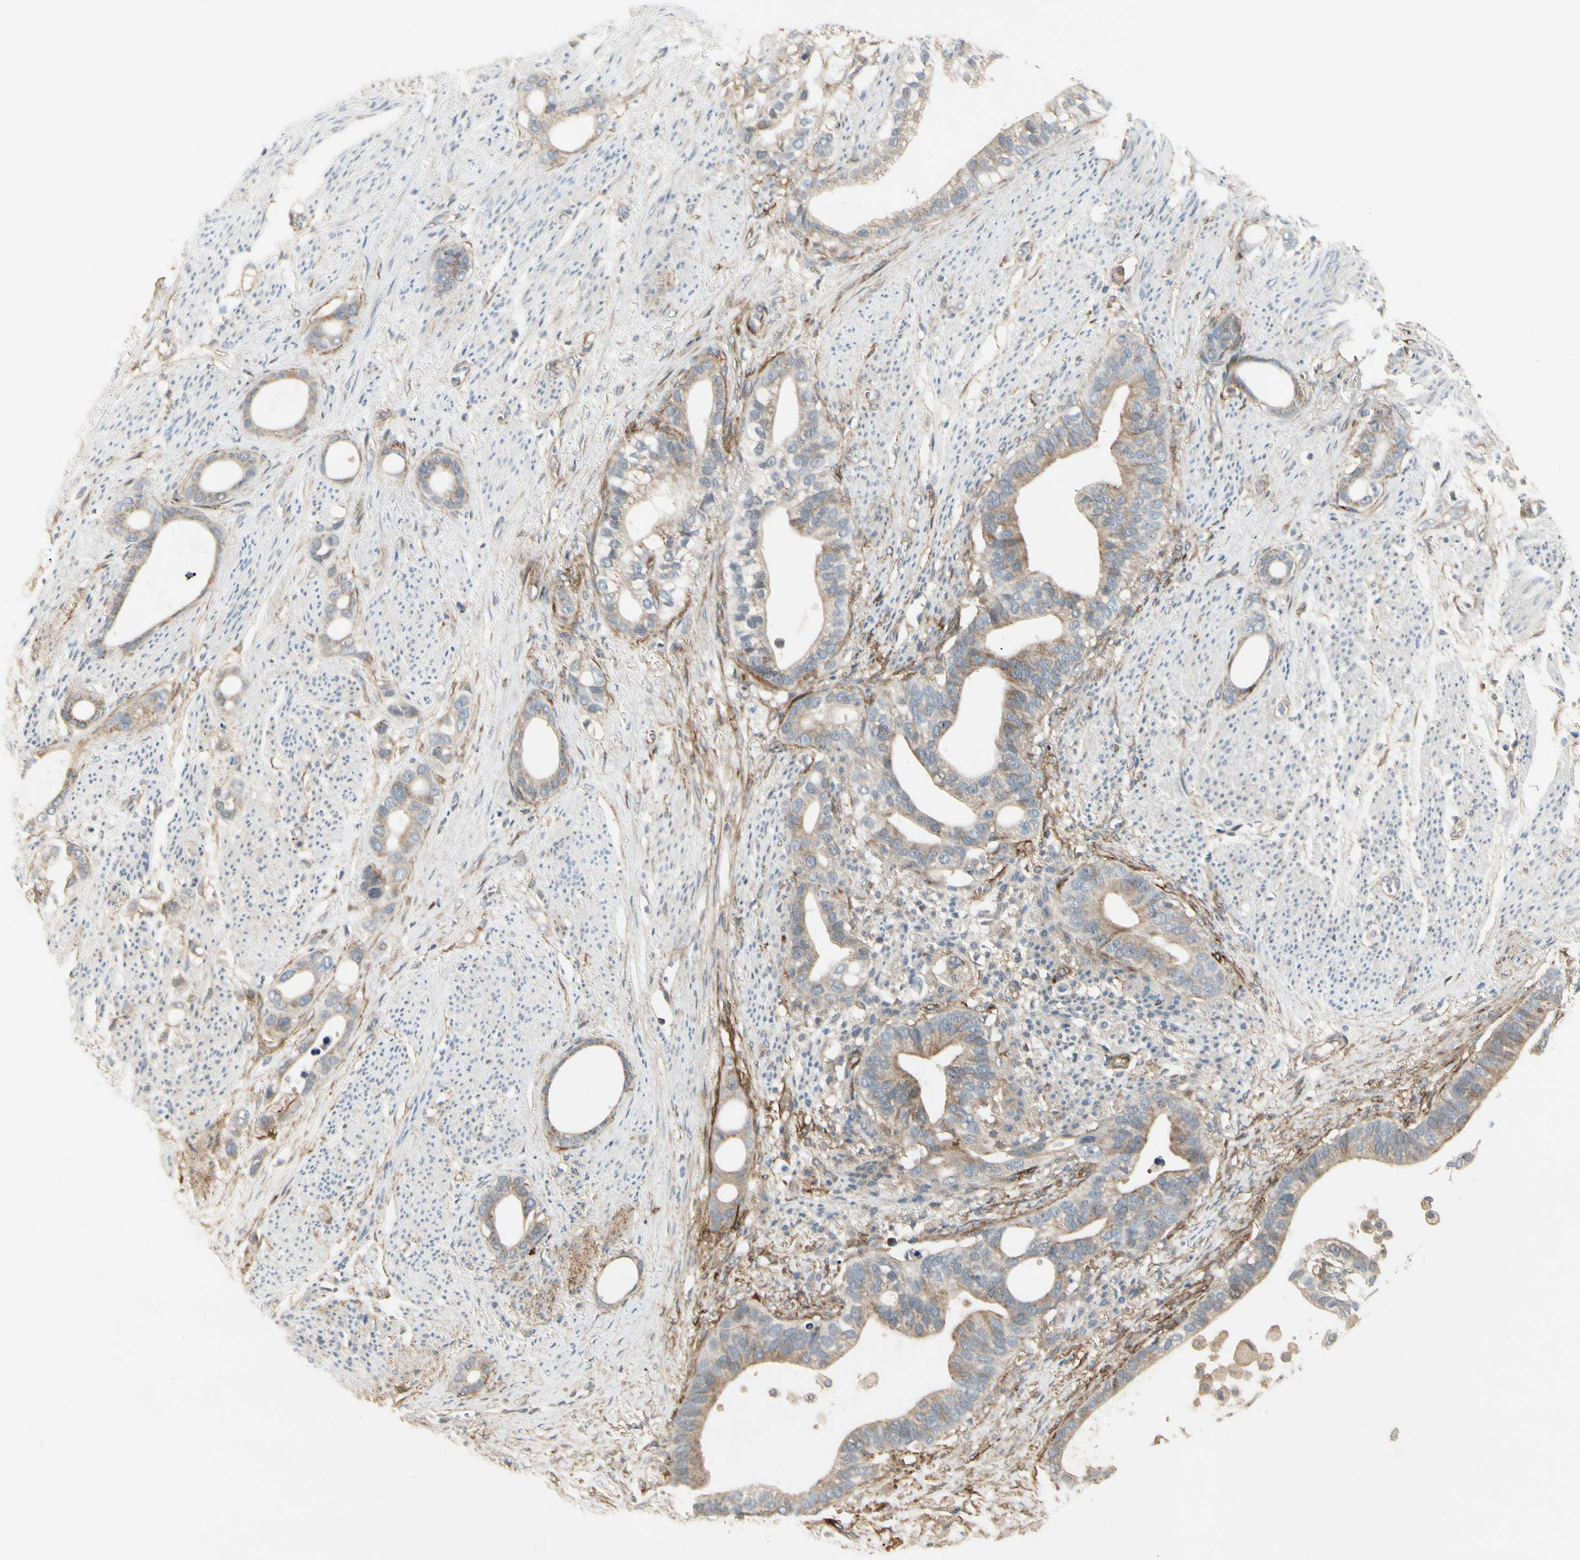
{"staining": {"intensity": "weak", "quantity": ">75%", "location": "cytoplasmic/membranous"}, "tissue": "stomach cancer", "cell_type": "Tumor cells", "image_type": "cancer", "snomed": [{"axis": "morphology", "description": "Adenocarcinoma, NOS"}, {"axis": "topography", "description": "Stomach"}], "caption": "Tumor cells reveal weak cytoplasmic/membranous expression in approximately >75% of cells in adenocarcinoma (stomach). (brown staining indicates protein expression, while blue staining denotes nuclei).", "gene": "F2R", "patient": {"sex": "female", "age": 75}}